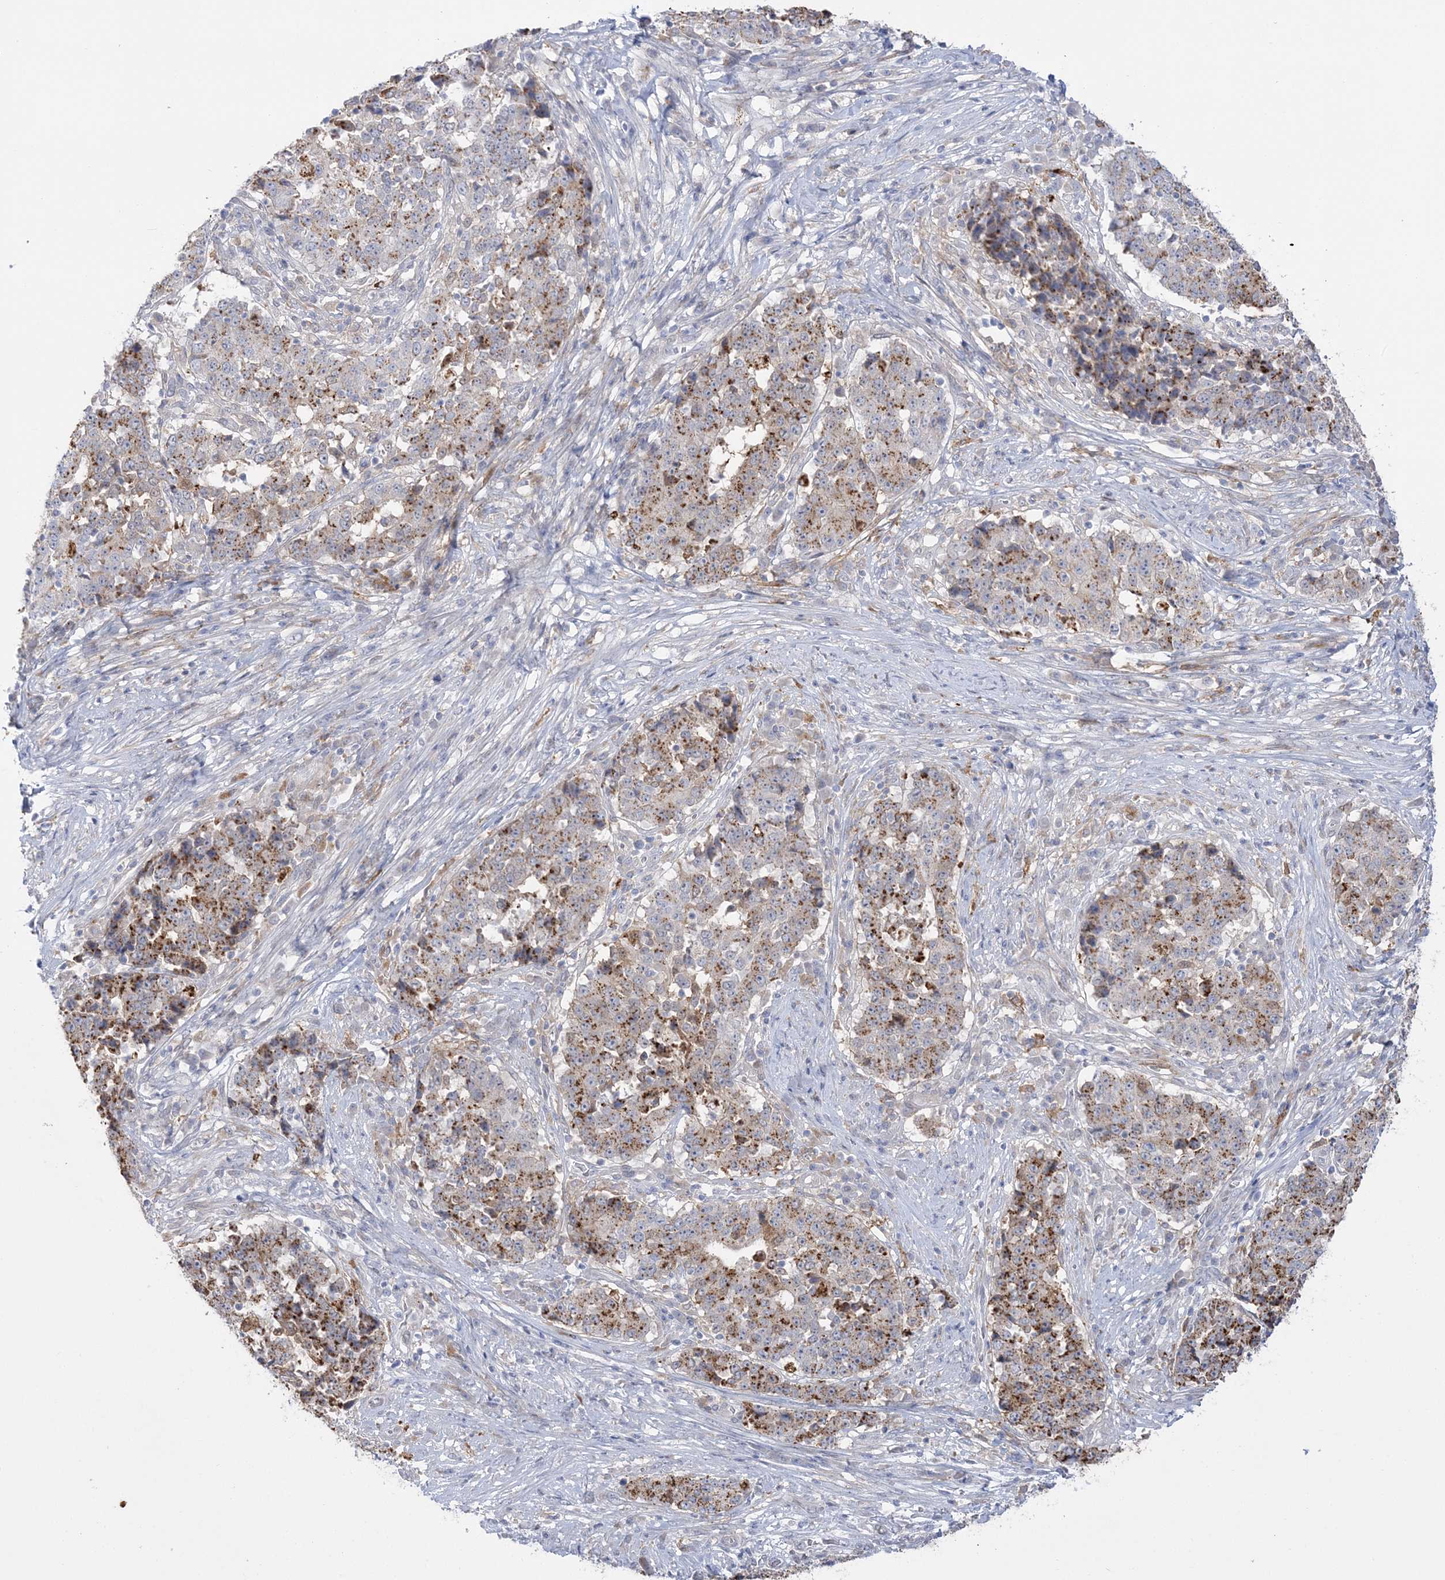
{"staining": {"intensity": "moderate", "quantity": "25%-75%", "location": "cytoplasmic/membranous"}, "tissue": "stomach cancer", "cell_type": "Tumor cells", "image_type": "cancer", "snomed": [{"axis": "morphology", "description": "Adenocarcinoma, NOS"}, {"axis": "topography", "description": "Stomach"}], "caption": "Brown immunohistochemical staining in stomach cancer (adenocarcinoma) displays moderate cytoplasmic/membranous staining in approximately 25%-75% of tumor cells.", "gene": "HAAO", "patient": {"sex": "male", "age": 59}}